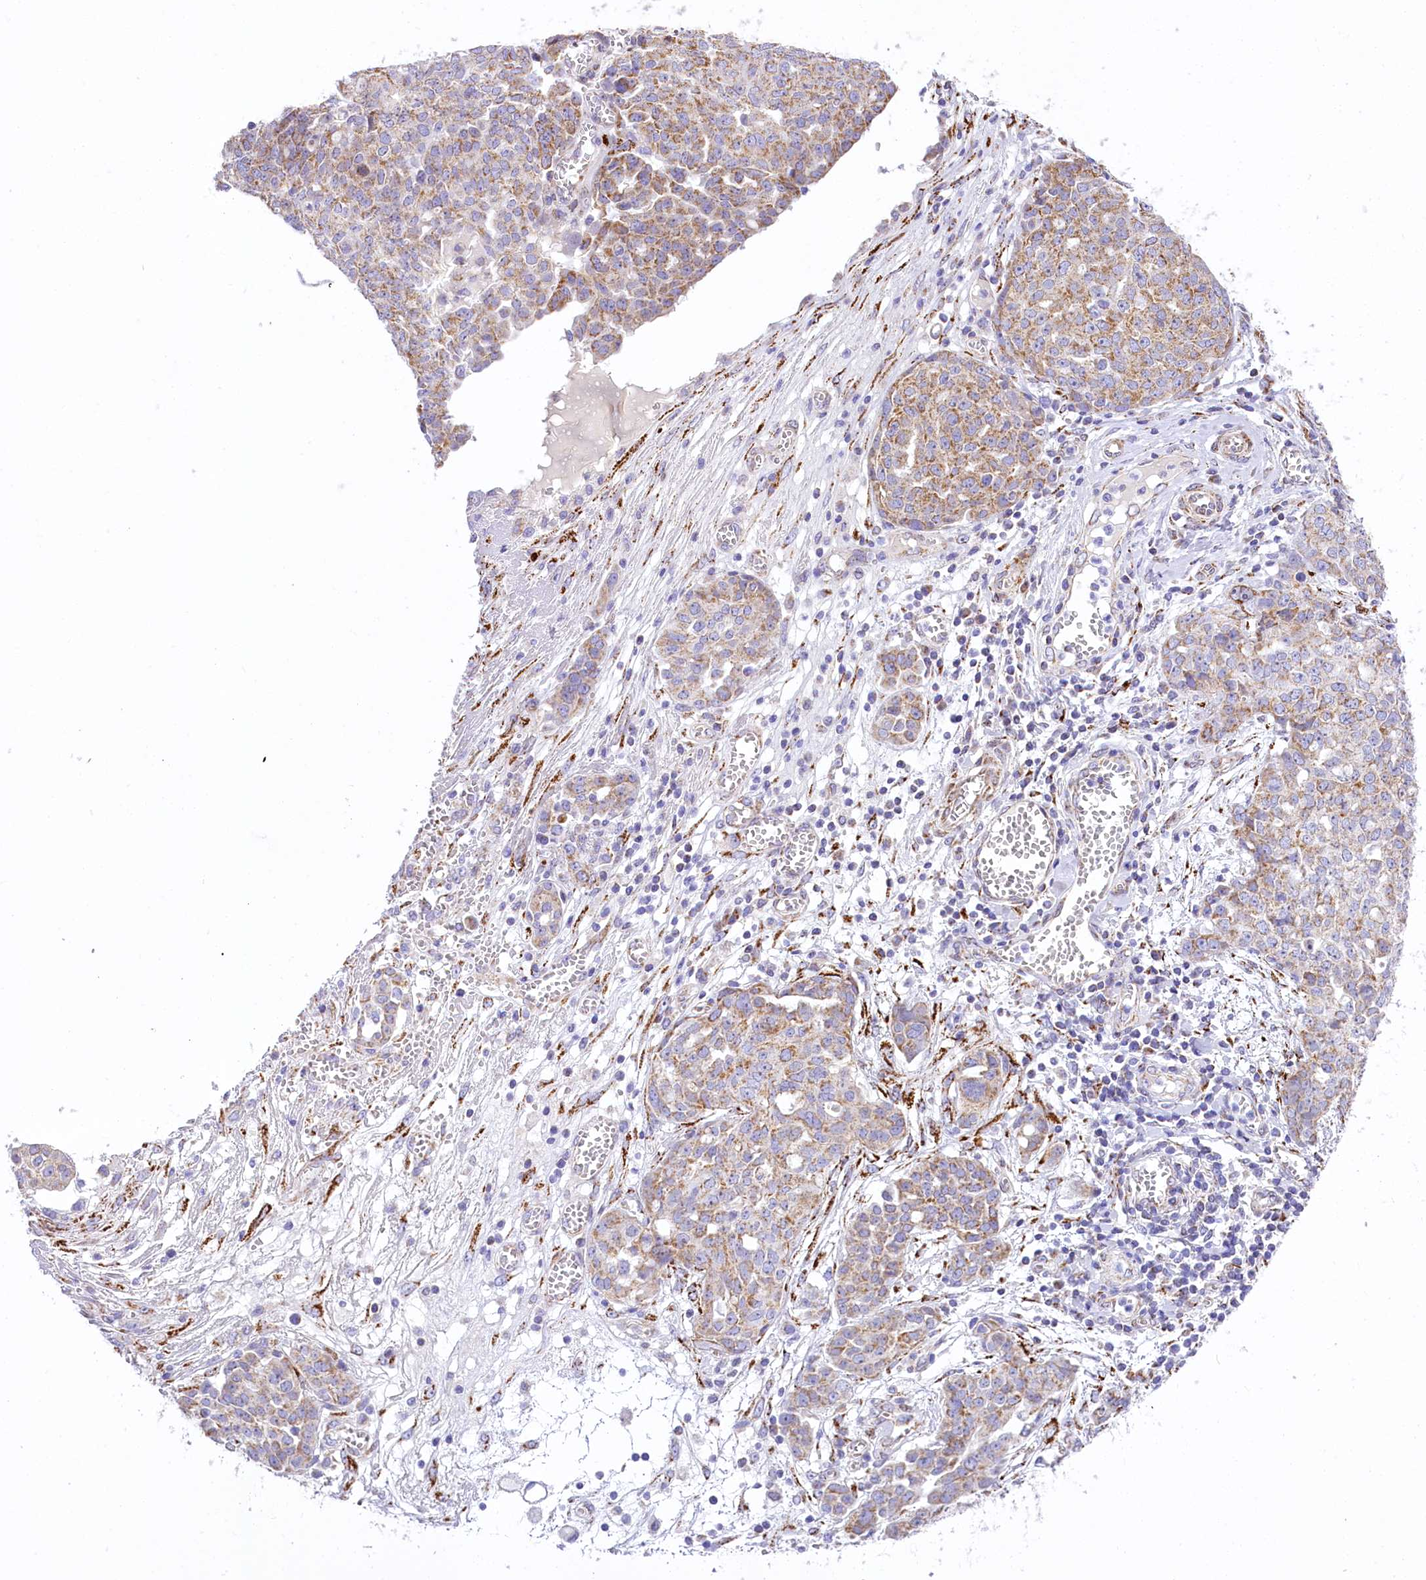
{"staining": {"intensity": "weak", "quantity": ">75%", "location": "cytoplasmic/membranous"}, "tissue": "ovarian cancer", "cell_type": "Tumor cells", "image_type": "cancer", "snomed": [{"axis": "morphology", "description": "Cystadenocarcinoma, serous, NOS"}, {"axis": "topography", "description": "Soft tissue"}, {"axis": "topography", "description": "Ovary"}], "caption": "Protein analysis of ovarian cancer (serous cystadenocarcinoma) tissue shows weak cytoplasmic/membranous expression in approximately >75% of tumor cells.", "gene": "PPIP5K2", "patient": {"sex": "female", "age": 57}}